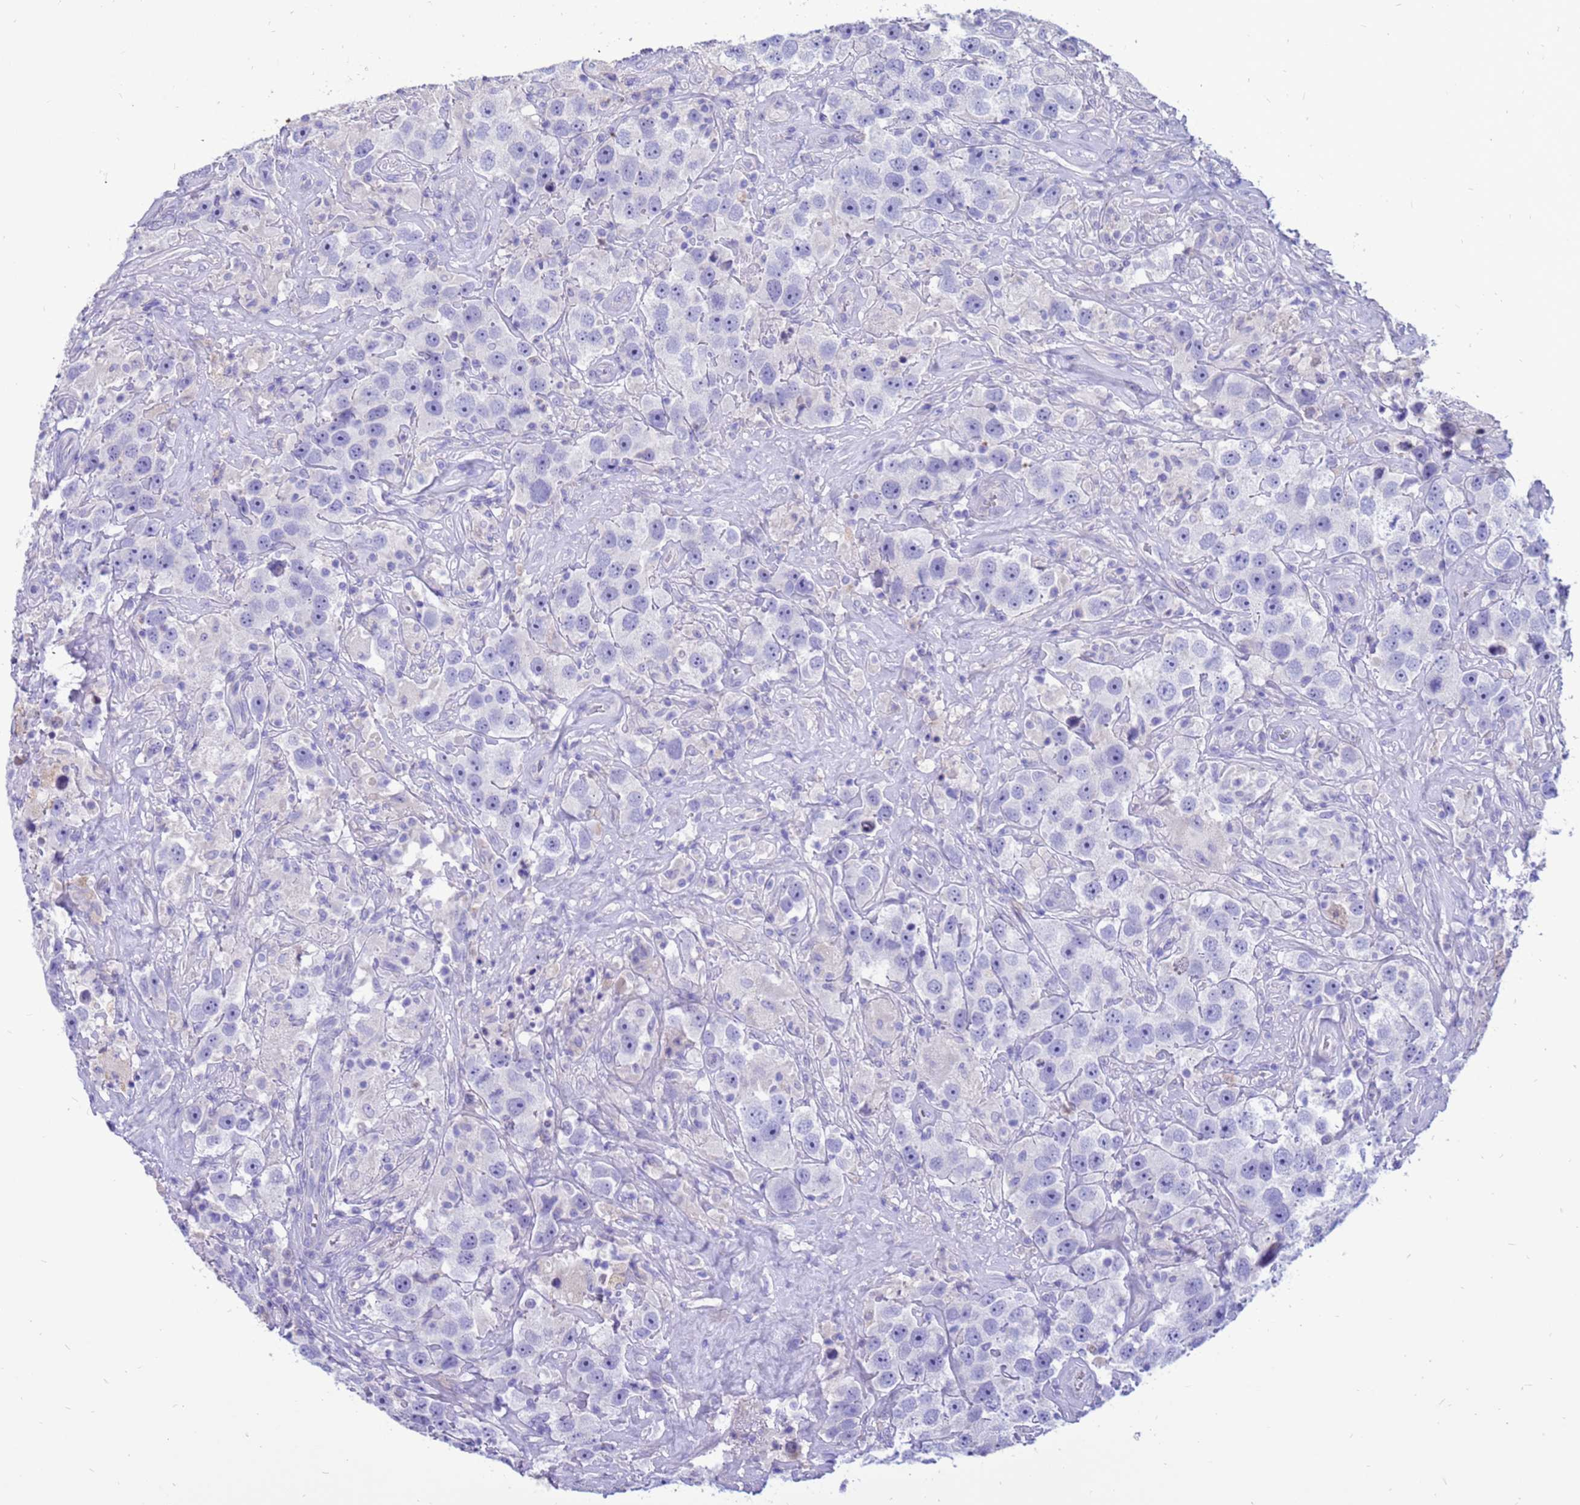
{"staining": {"intensity": "negative", "quantity": "none", "location": "none"}, "tissue": "testis cancer", "cell_type": "Tumor cells", "image_type": "cancer", "snomed": [{"axis": "morphology", "description": "Seminoma, NOS"}, {"axis": "topography", "description": "Testis"}], "caption": "Tumor cells show no significant protein staining in testis cancer.", "gene": "PDE10A", "patient": {"sex": "male", "age": 49}}